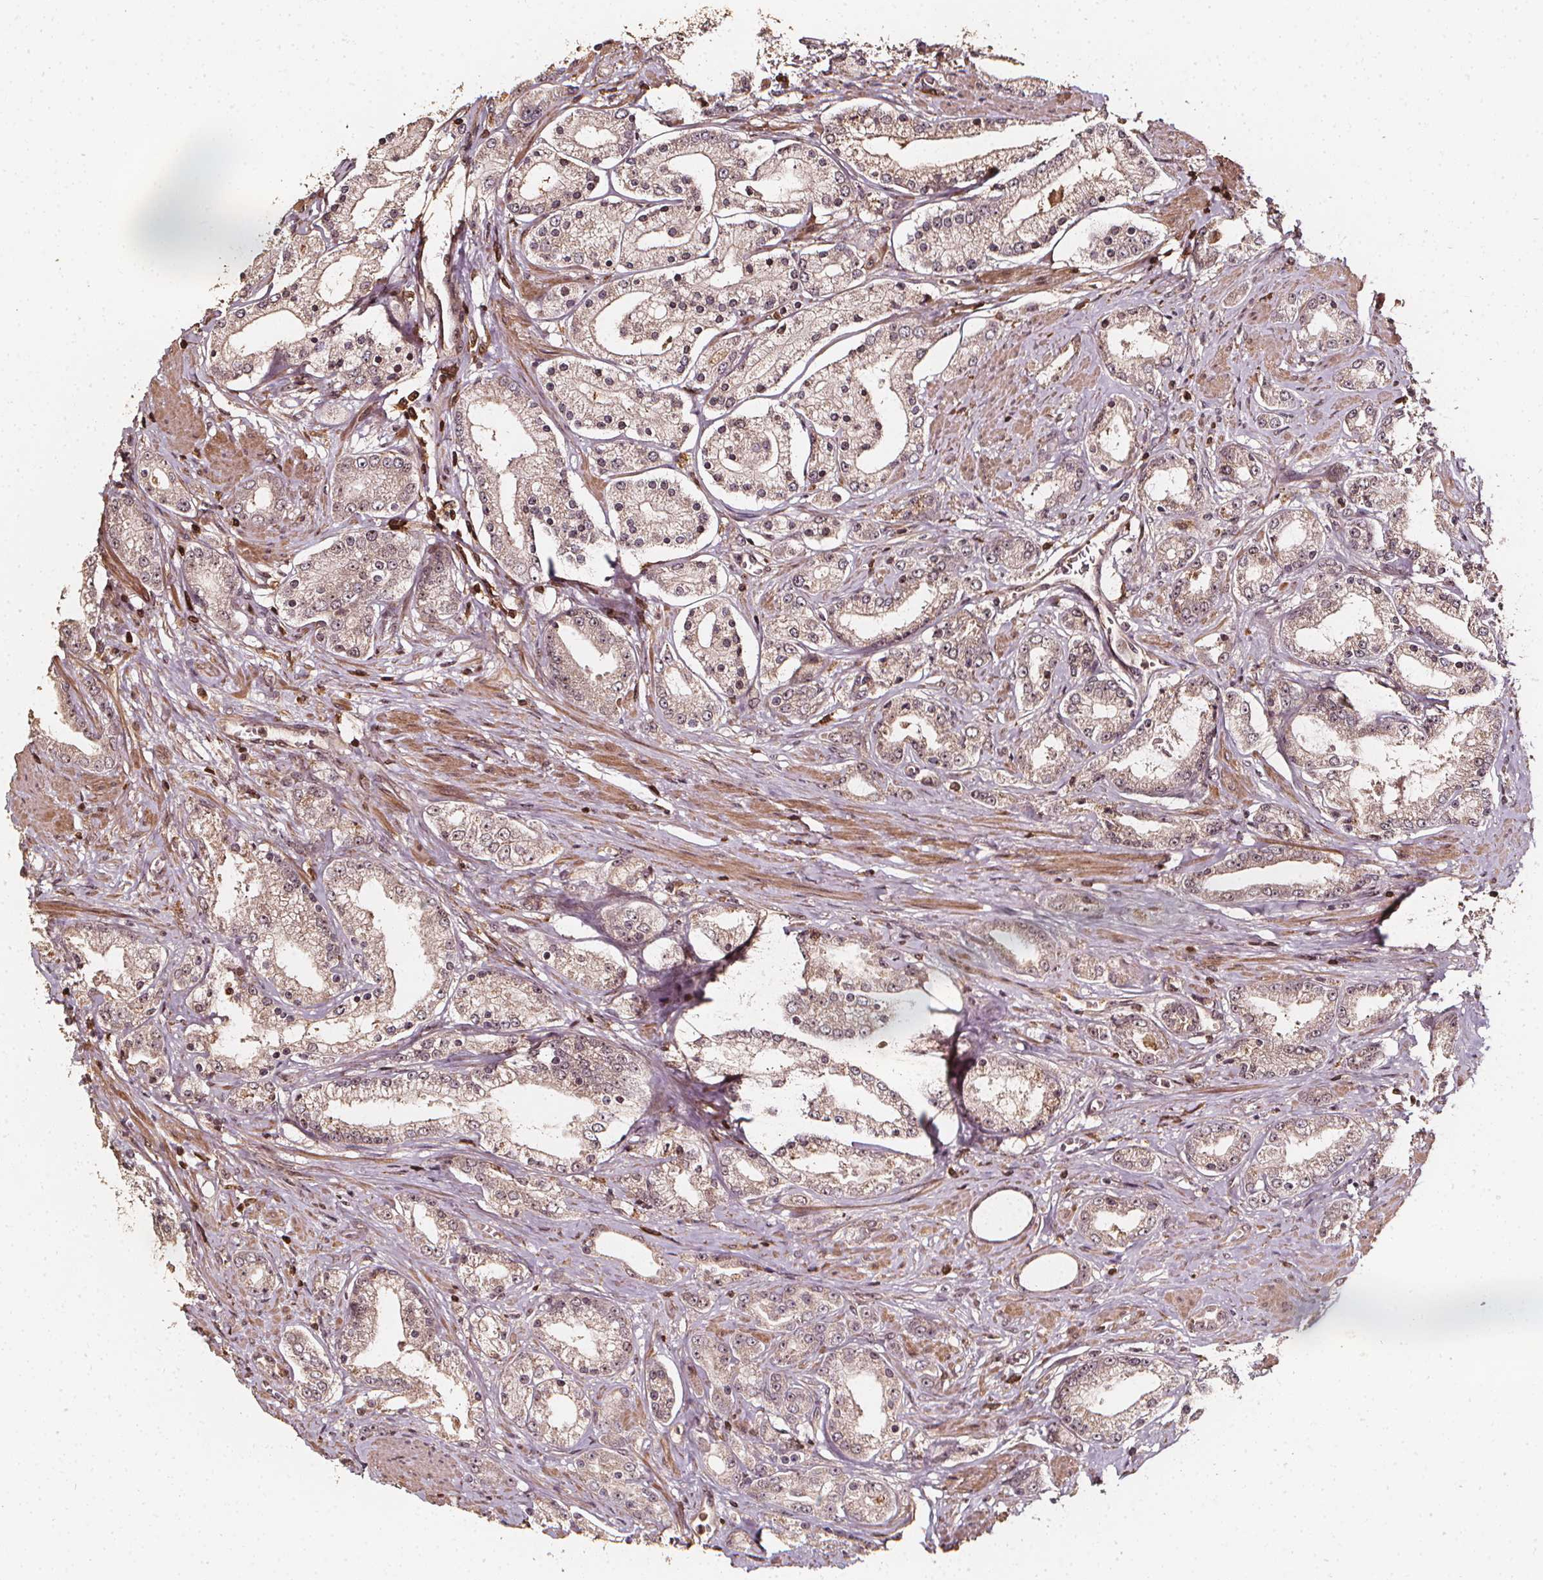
{"staining": {"intensity": "weak", "quantity": "<25%", "location": "nuclear"}, "tissue": "prostate cancer", "cell_type": "Tumor cells", "image_type": "cancer", "snomed": [{"axis": "morphology", "description": "Adenocarcinoma, High grade"}, {"axis": "topography", "description": "Prostate"}], "caption": "High power microscopy image of an IHC micrograph of prostate cancer, revealing no significant positivity in tumor cells. The staining is performed using DAB (3,3'-diaminobenzidine) brown chromogen with nuclei counter-stained in using hematoxylin.", "gene": "EXOSC9", "patient": {"sex": "male", "age": 67}}